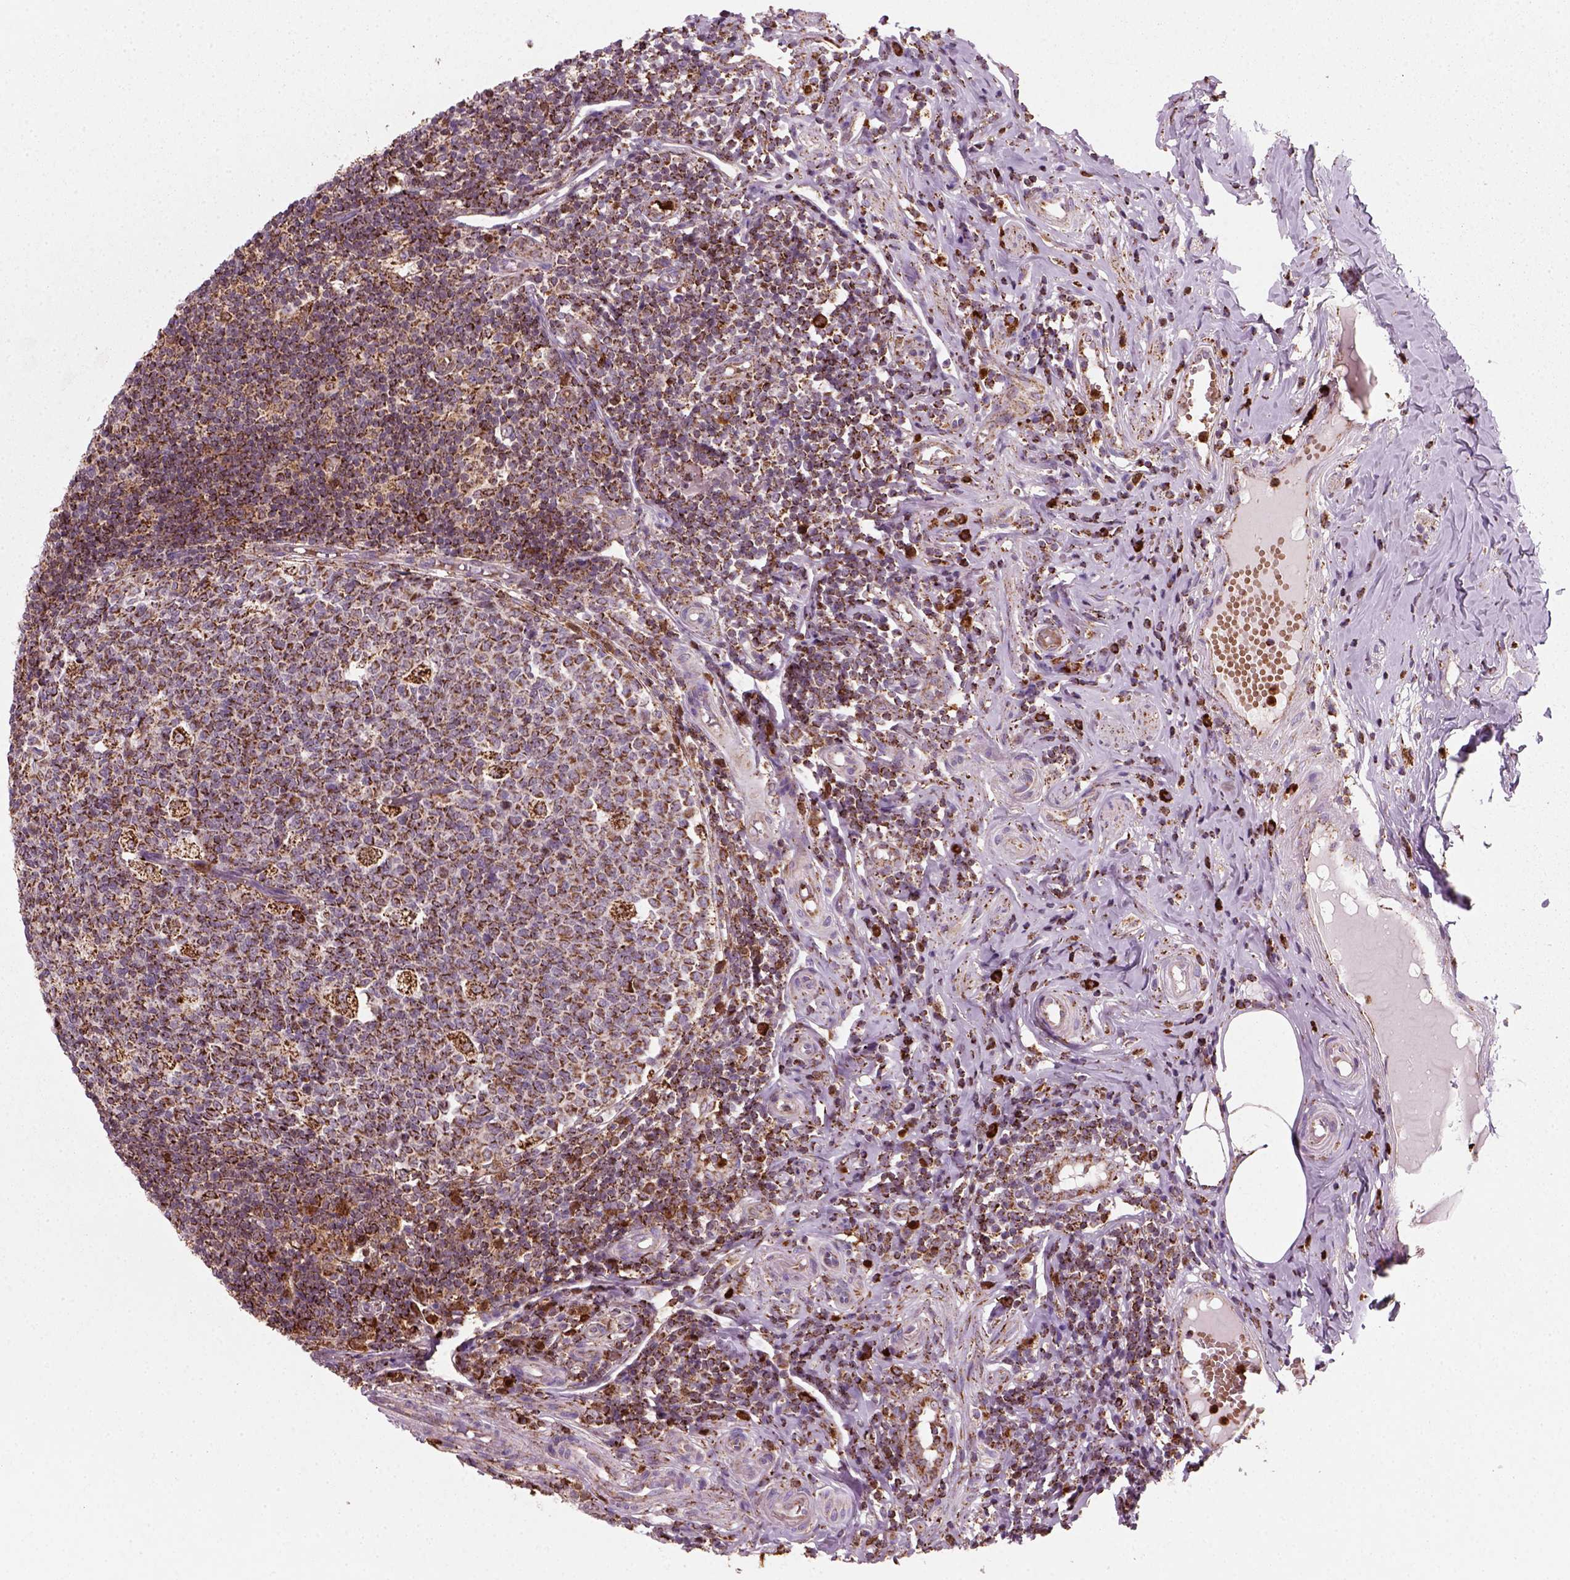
{"staining": {"intensity": "strong", "quantity": ">75%", "location": "cytoplasmic/membranous"}, "tissue": "appendix", "cell_type": "Glandular cells", "image_type": "normal", "snomed": [{"axis": "morphology", "description": "Normal tissue, NOS"}, {"axis": "topography", "description": "Appendix"}], "caption": "The immunohistochemical stain highlights strong cytoplasmic/membranous positivity in glandular cells of normal appendix.", "gene": "NUDT16L1", "patient": {"sex": "male", "age": 18}}